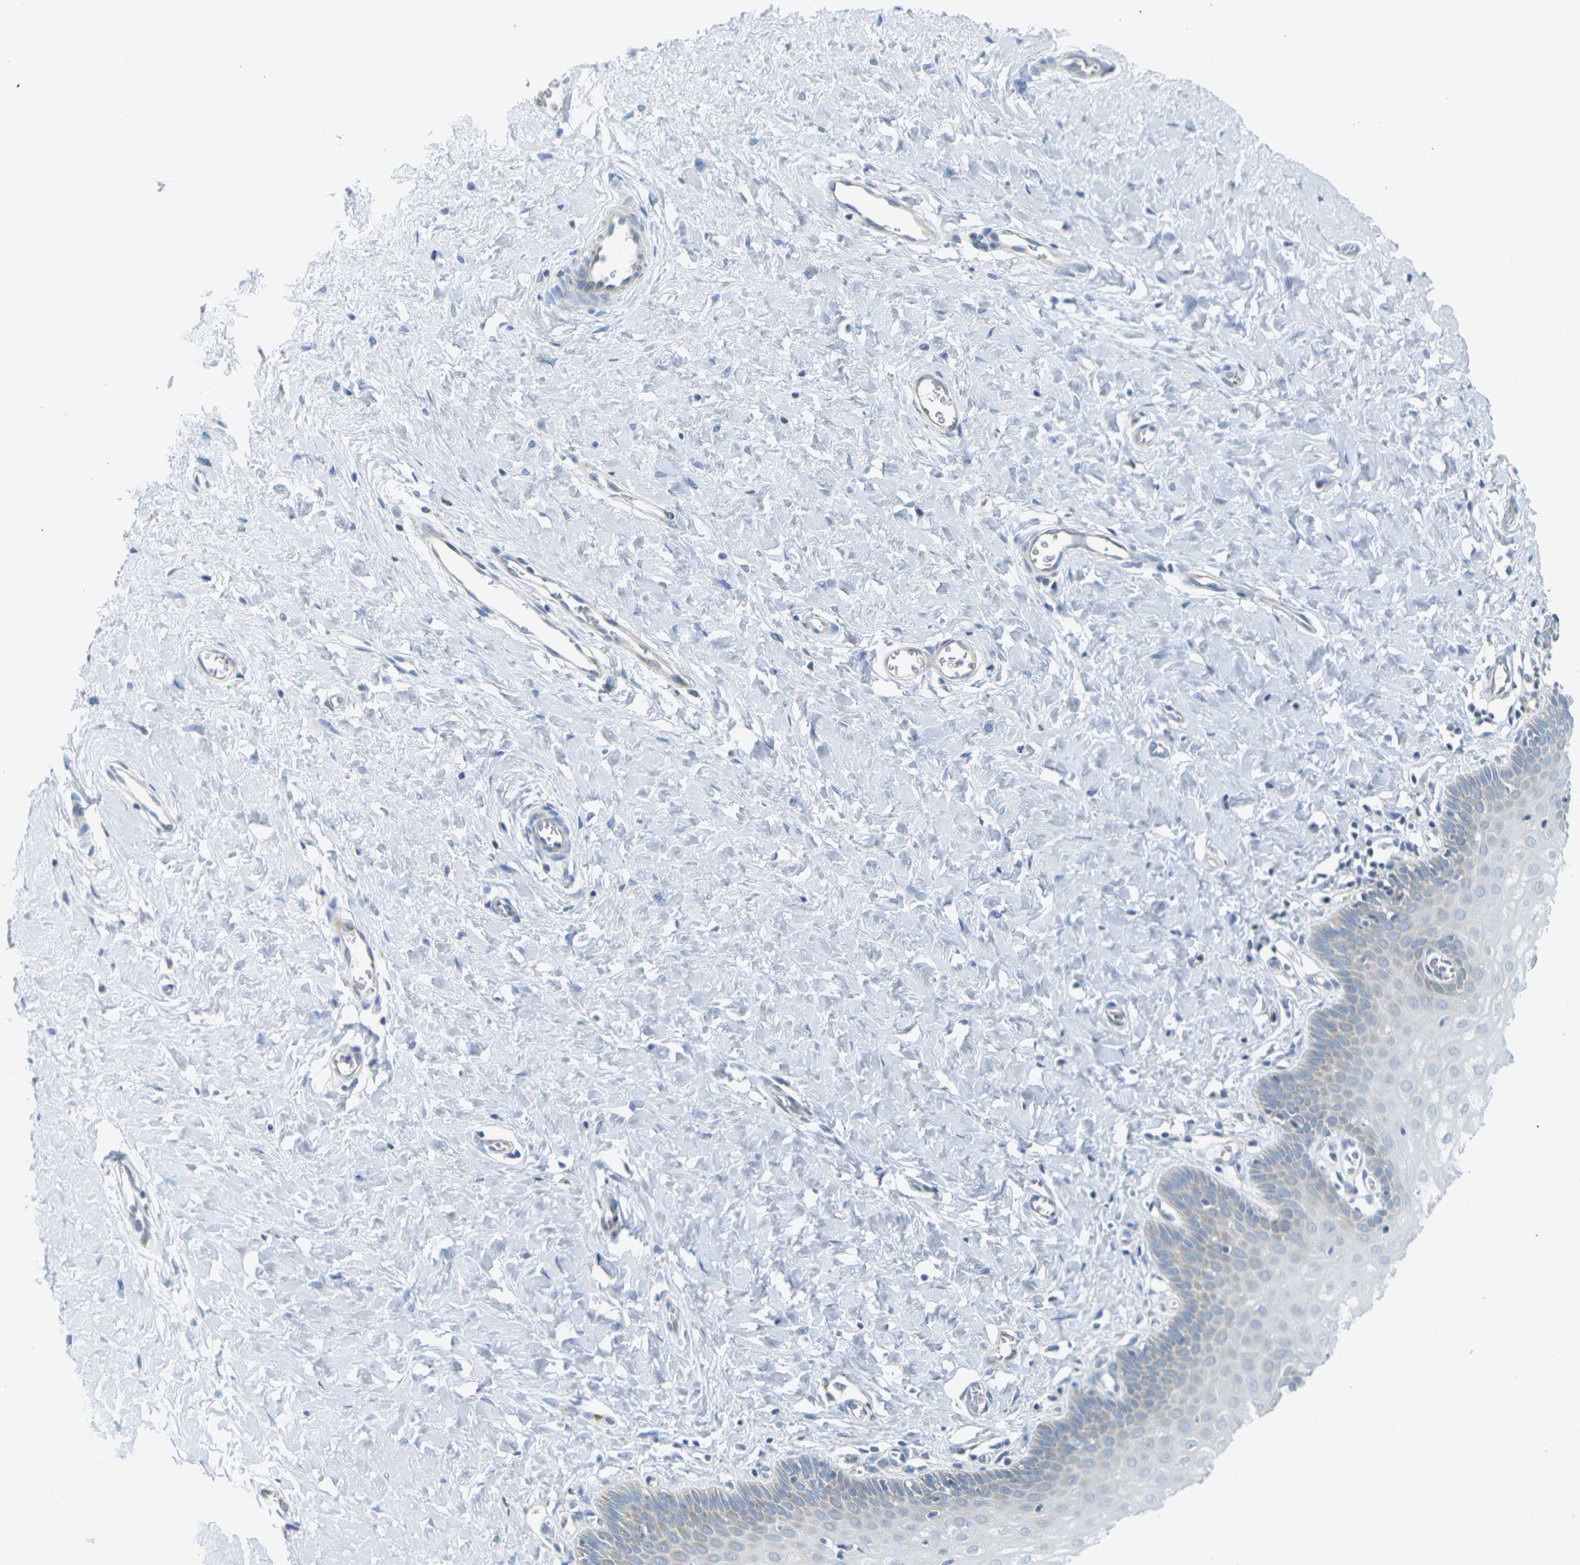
{"staining": {"intensity": "weak", "quantity": ">75%", "location": "cytoplasmic/membranous"}, "tissue": "cervix", "cell_type": "Glandular cells", "image_type": "normal", "snomed": [{"axis": "morphology", "description": "Normal tissue, NOS"}, {"axis": "topography", "description": "Cervix"}], "caption": "A micrograph showing weak cytoplasmic/membranous expression in approximately >75% of glandular cells in benign cervix, as visualized by brown immunohistochemical staining.", "gene": "PARD6B", "patient": {"sex": "female", "age": 55}}